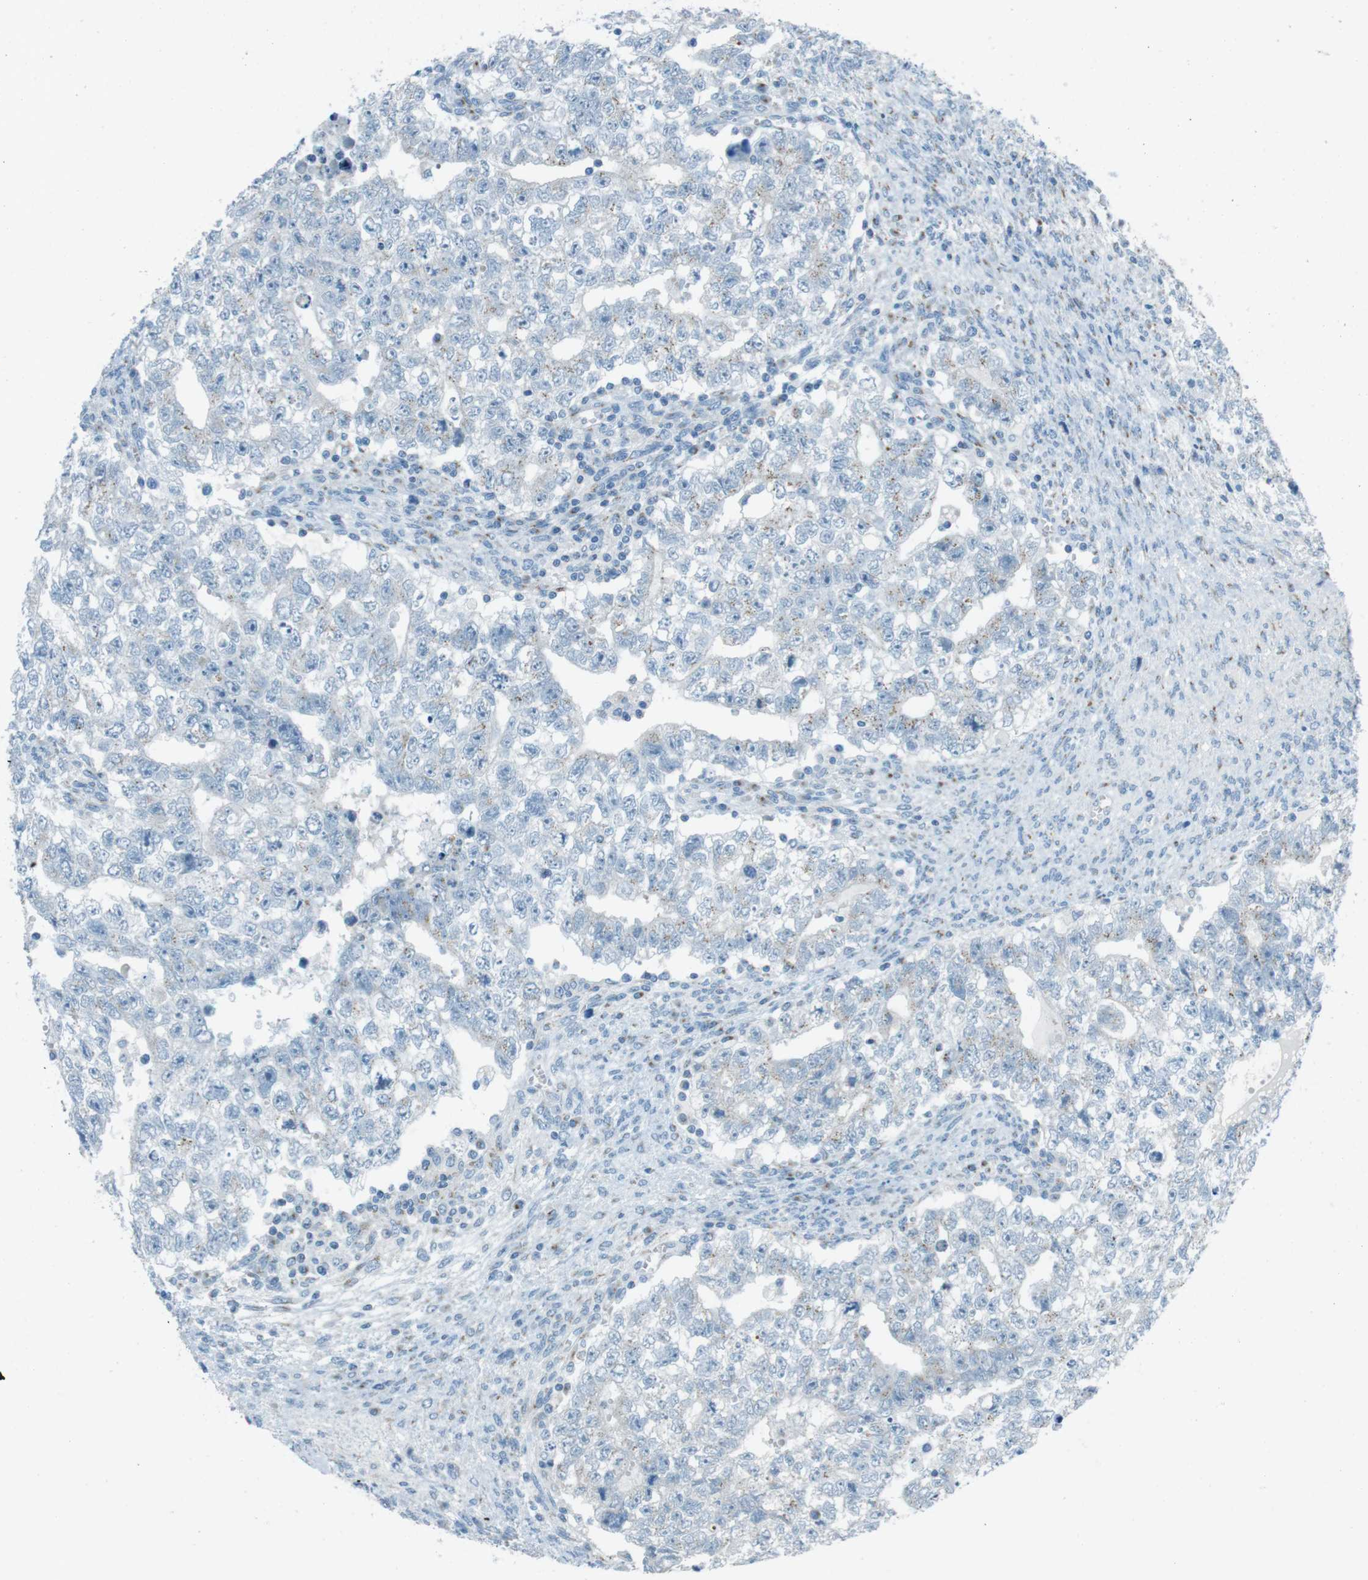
{"staining": {"intensity": "moderate", "quantity": "<25%", "location": "cytoplasmic/membranous"}, "tissue": "testis cancer", "cell_type": "Tumor cells", "image_type": "cancer", "snomed": [{"axis": "morphology", "description": "Seminoma, NOS"}, {"axis": "morphology", "description": "Carcinoma, Embryonal, NOS"}, {"axis": "topography", "description": "Testis"}], "caption": "Testis cancer tissue shows moderate cytoplasmic/membranous staining in approximately <25% of tumor cells", "gene": "TXNDC15", "patient": {"sex": "male", "age": 38}}